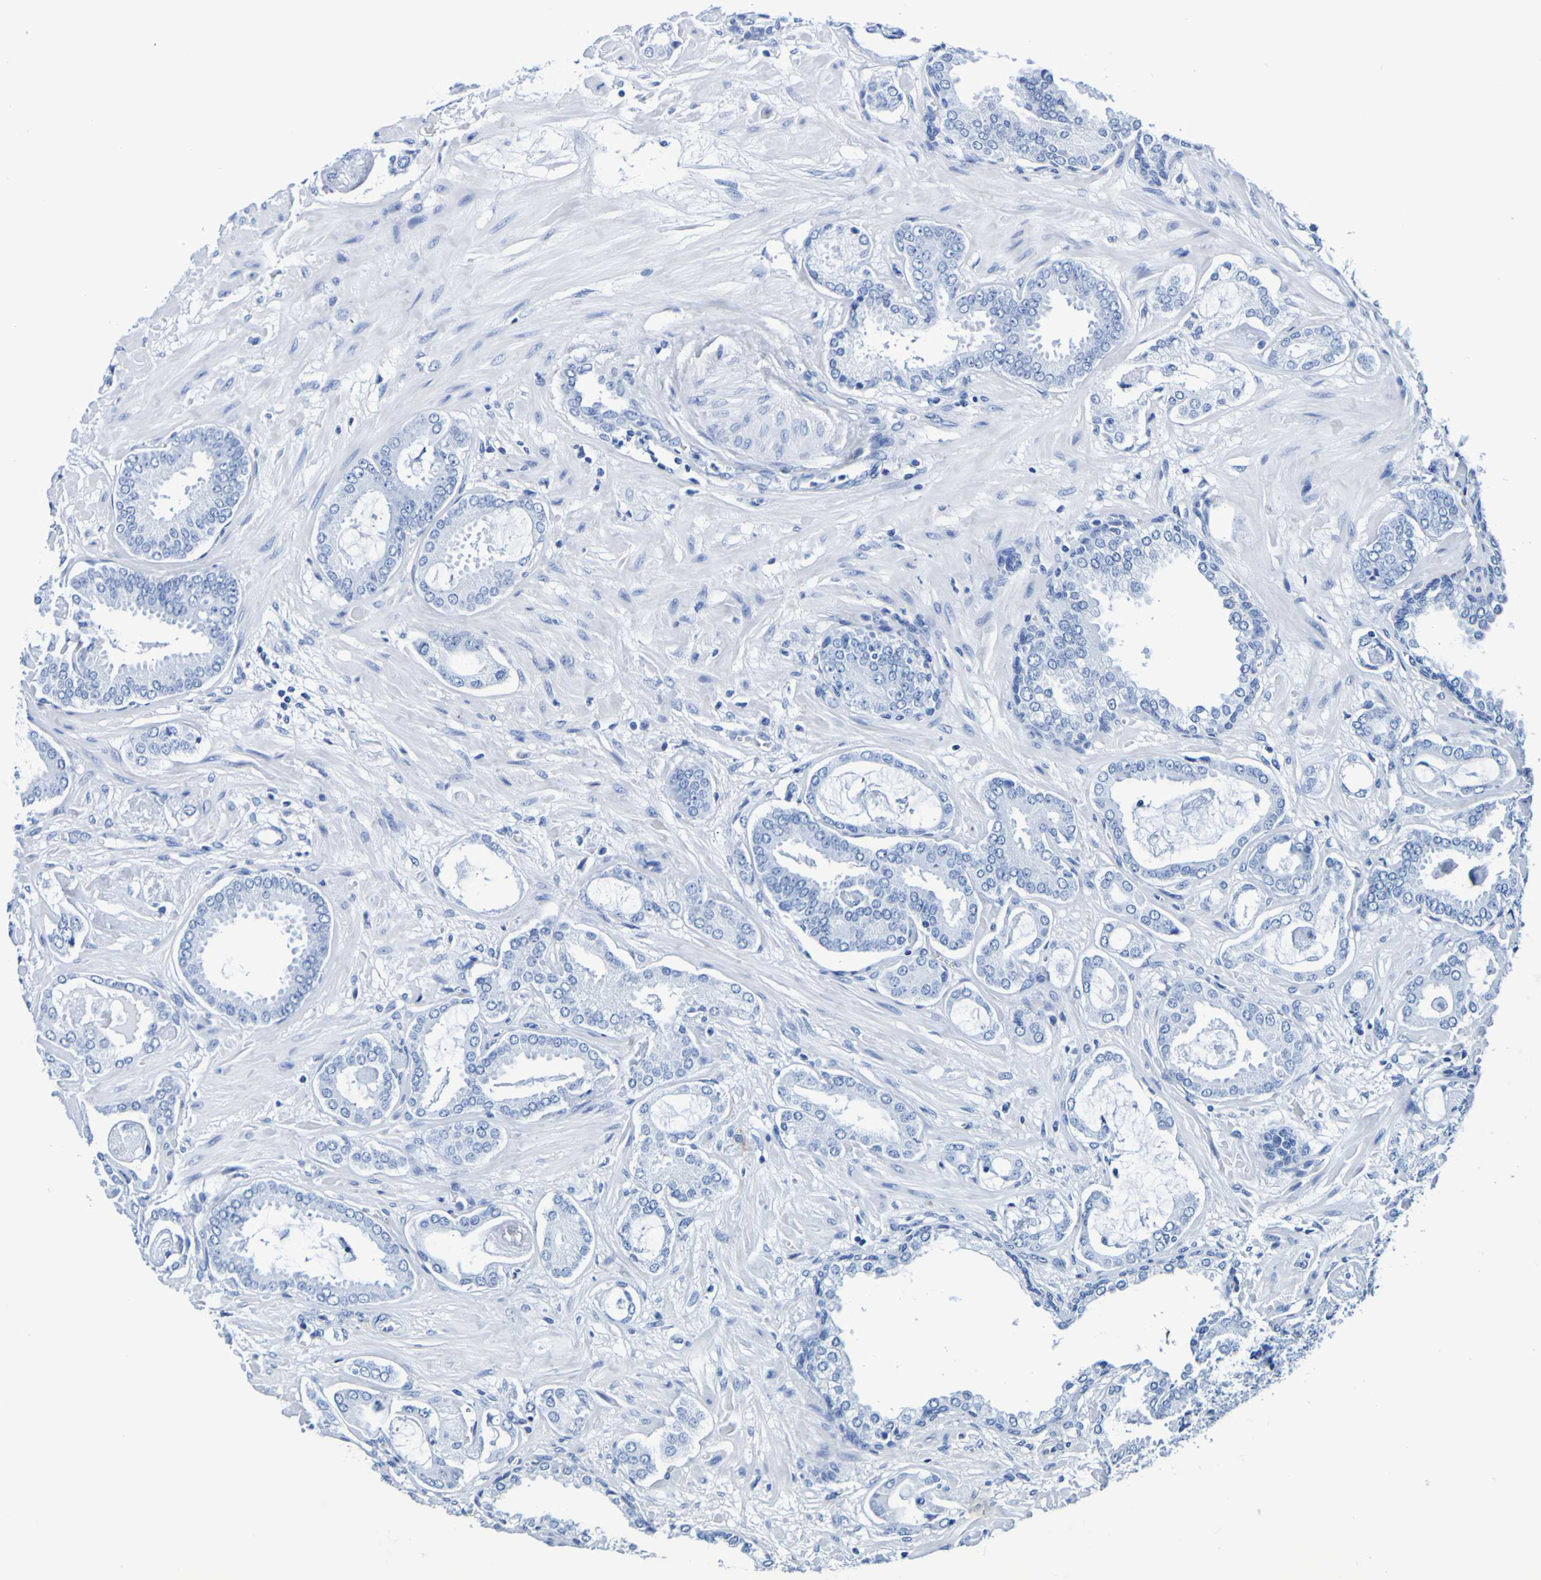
{"staining": {"intensity": "negative", "quantity": "none", "location": "none"}, "tissue": "prostate cancer", "cell_type": "Tumor cells", "image_type": "cancer", "snomed": [{"axis": "morphology", "description": "Adenocarcinoma, Low grade"}, {"axis": "topography", "description": "Prostate"}], "caption": "DAB immunohistochemical staining of human prostate adenocarcinoma (low-grade) displays no significant positivity in tumor cells.", "gene": "DPEP1", "patient": {"sex": "male", "age": 53}}